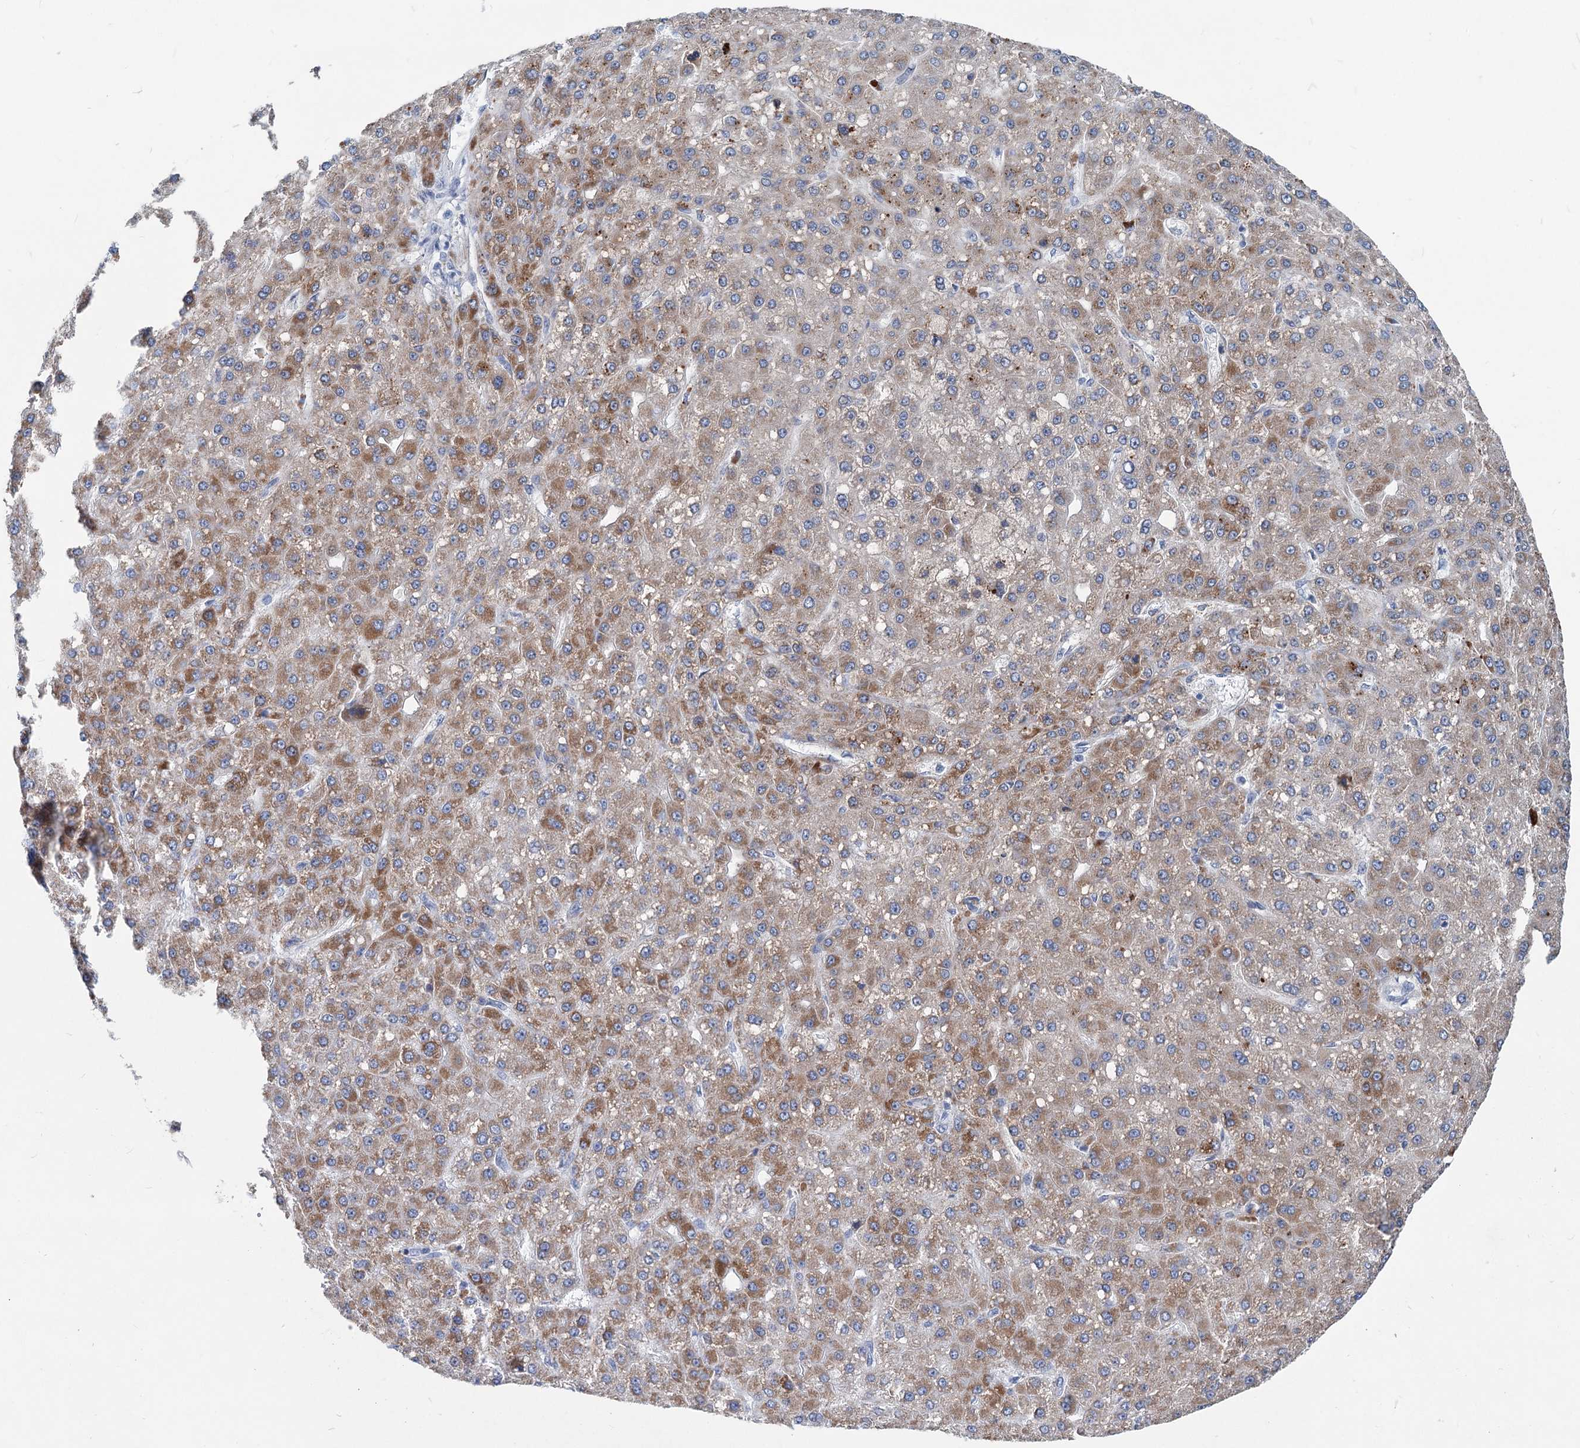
{"staining": {"intensity": "moderate", "quantity": "25%-75%", "location": "cytoplasmic/membranous"}, "tissue": "liver cancer", "cell_type": "Tumor cells", "image_type": "cancer", "snomed": [{"axis": "morphology", "description": "Carcinoma, Hepatocellular, NOS"}, {"axis": "topography", "description": "Liver"}], "caption": "There is medium levels of moderate cytoplasmic/membranous positivity in tumor cells of liver hepatocellular carcinoma, as demonstrated by immunohistochemical staining (brown color).", "gene": "CHDH", "patient": {"sex": "male", "age": 67}}